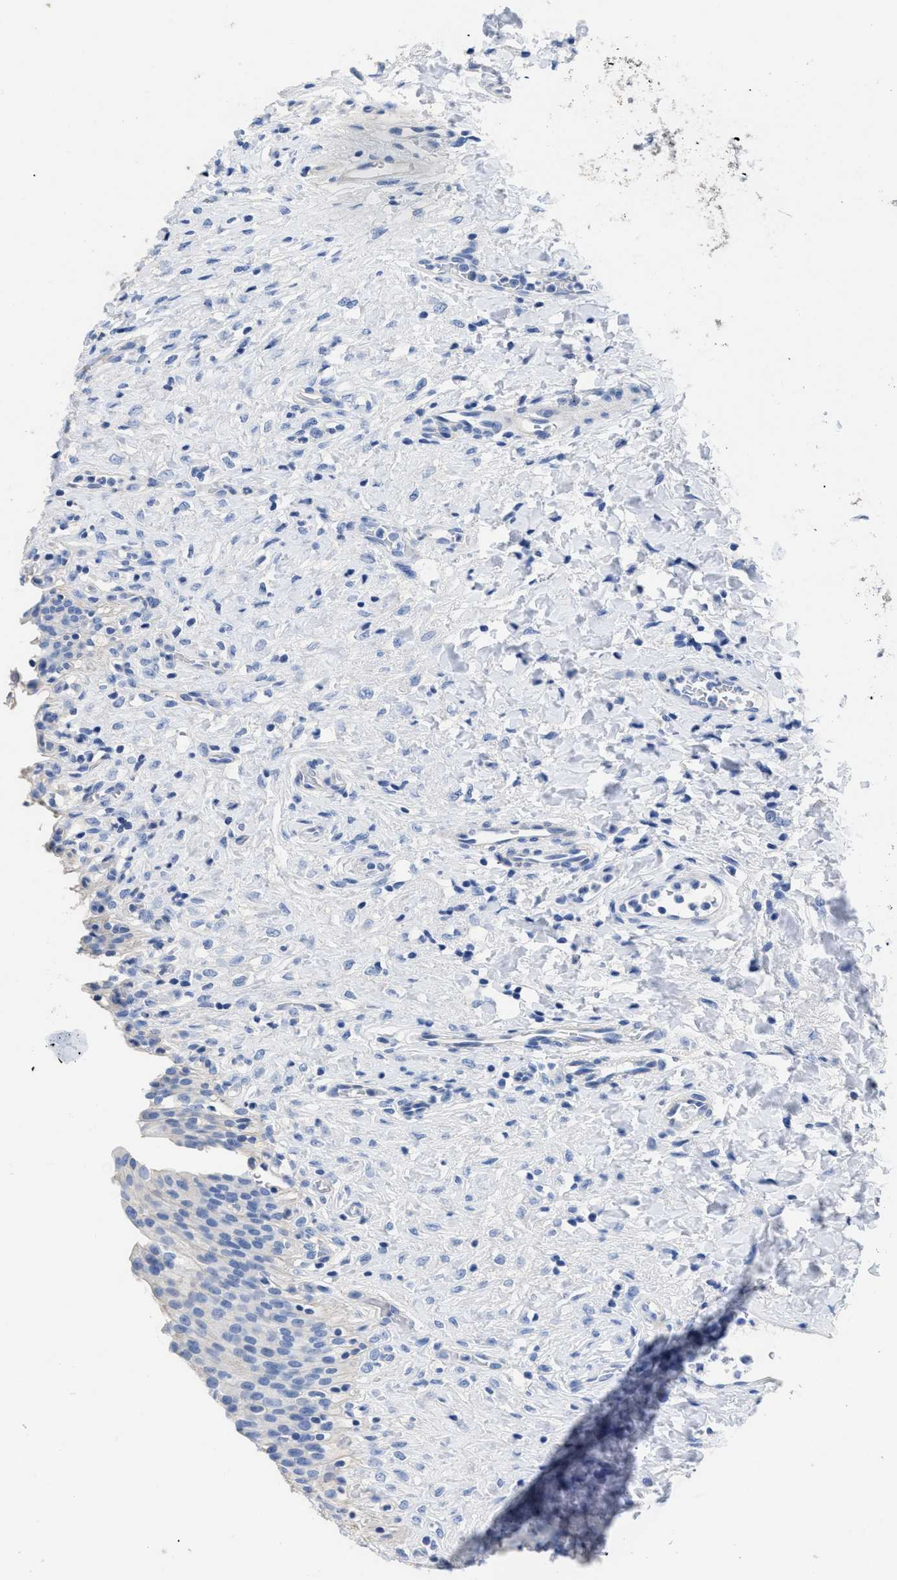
{"staining": {"intensity": "negative", "quantity": "none", "location": "none"}, "tissue": "urinary bladder", "cell_type": "Urothelial cells", "image_type": "normal", "snomed": [{"axis": "morphology", "description": "Urothelial carcinoma, High grade"}, {"axis": "topography", "description": "Urinary bladder"}], "caption": "DAB immunohistochemical staining of benign urinary bladder demonstrates no significant positivity in urothelial cells. The staining was performed using DAB (3,3'-diaminobenzidine) to visualize the protein expression in brown, while the nuclei were stained in blue with hematoxylin (Magnification: 20x).", "gene": "DLC1", "patient": {"sex": "male", "age": 46}}